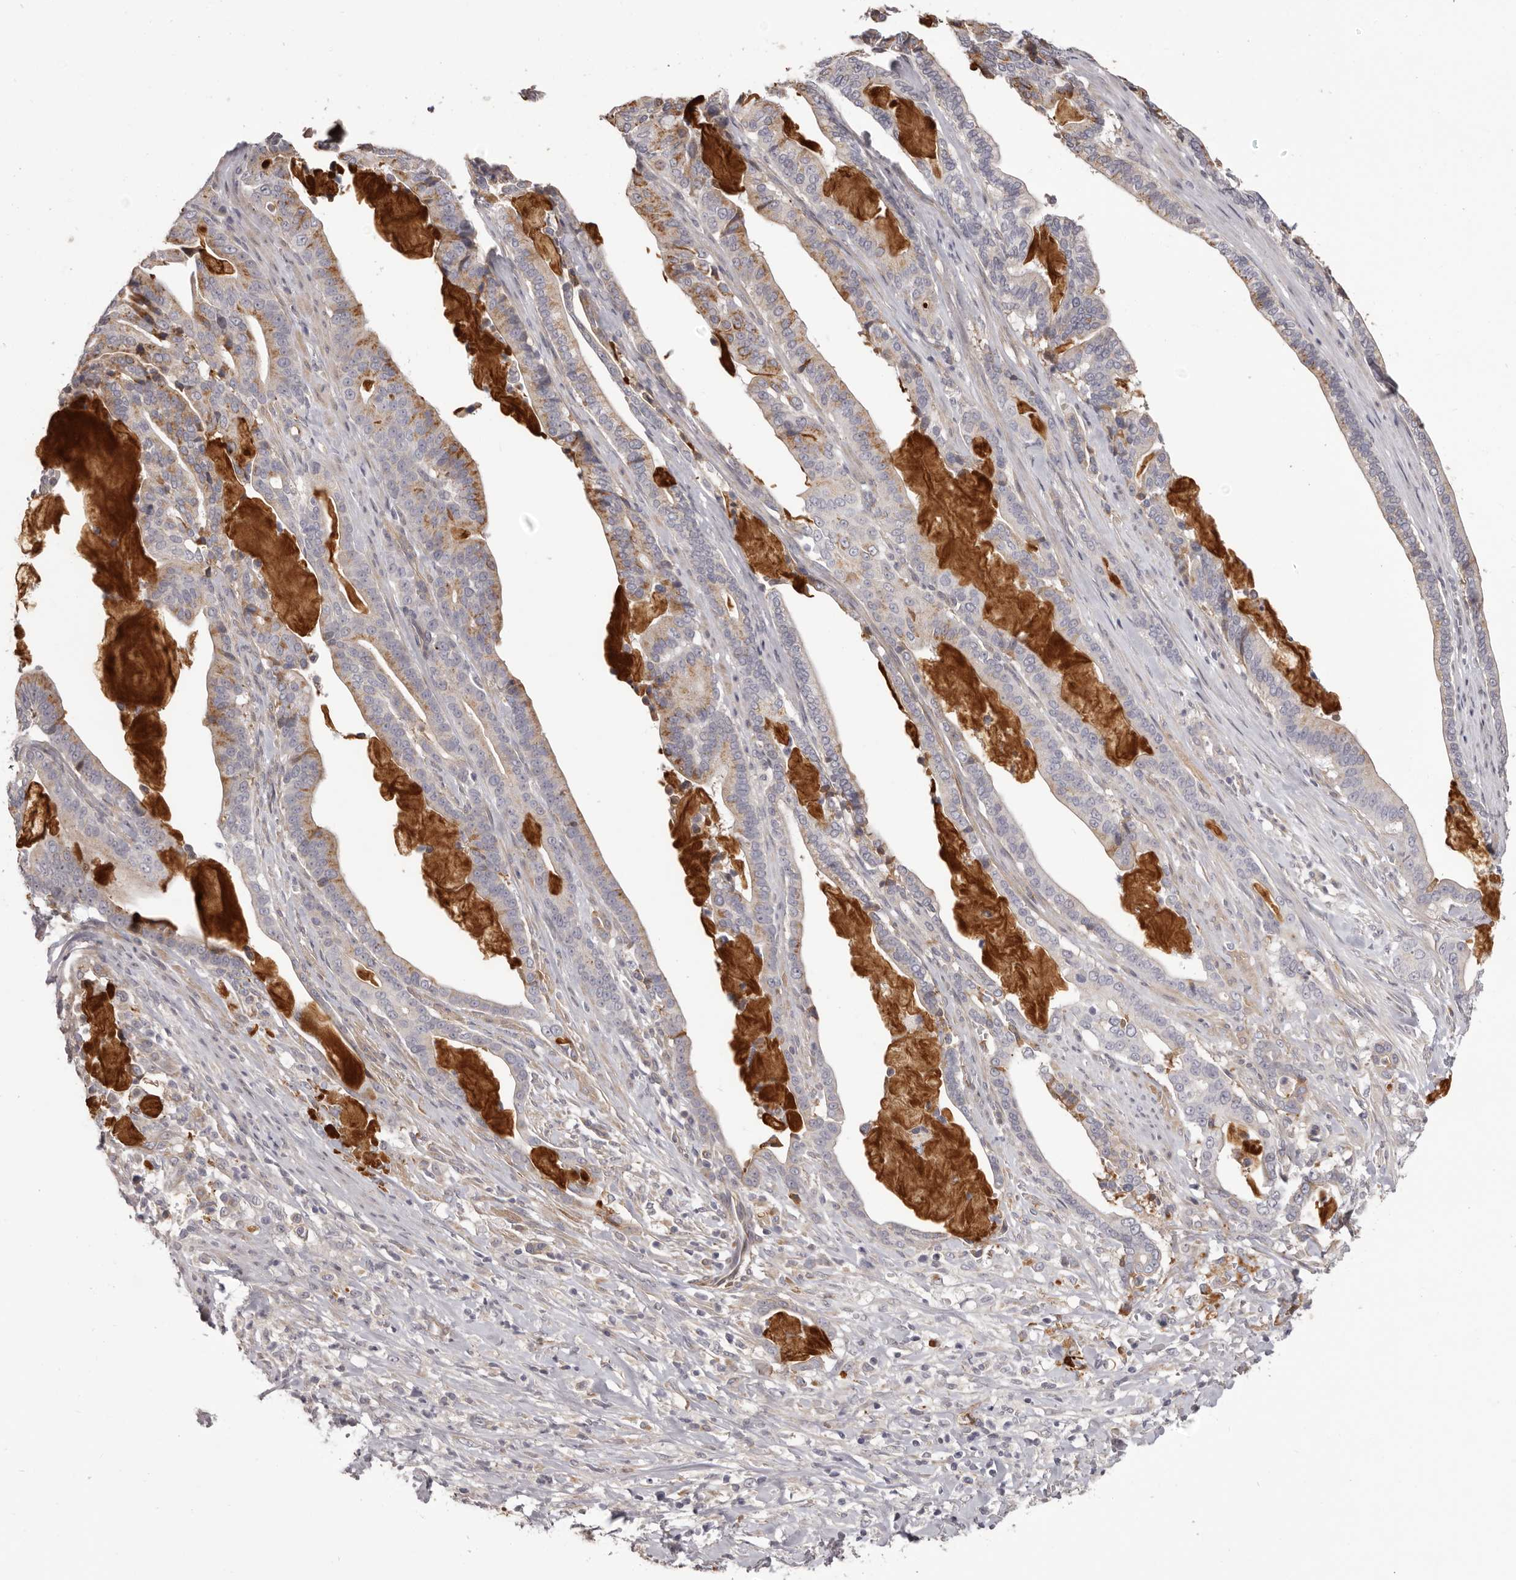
{"staining": {"intensity": "moderate", "quantity": ">75%", "location": "cytoplasmic/membranous"}, "tissue": "pancreatic cancer", "cell_type": "Tumor cells", "image_type": "cancer", "snomed": [{"axis": "morphology", "description": "Adenocarcinoma, NOS"}, {"axis": "topography", "description": "Pancreas"}], "caption": "Immunohistochemistry (IHC) of pancreatic adenocarcinoma displays medium levels of moderate cytoplasmic/membranous positivity in about >75% of tumor cells.", "gene": "OTUD3", "patient": {"sex": "male", "age": 63}}